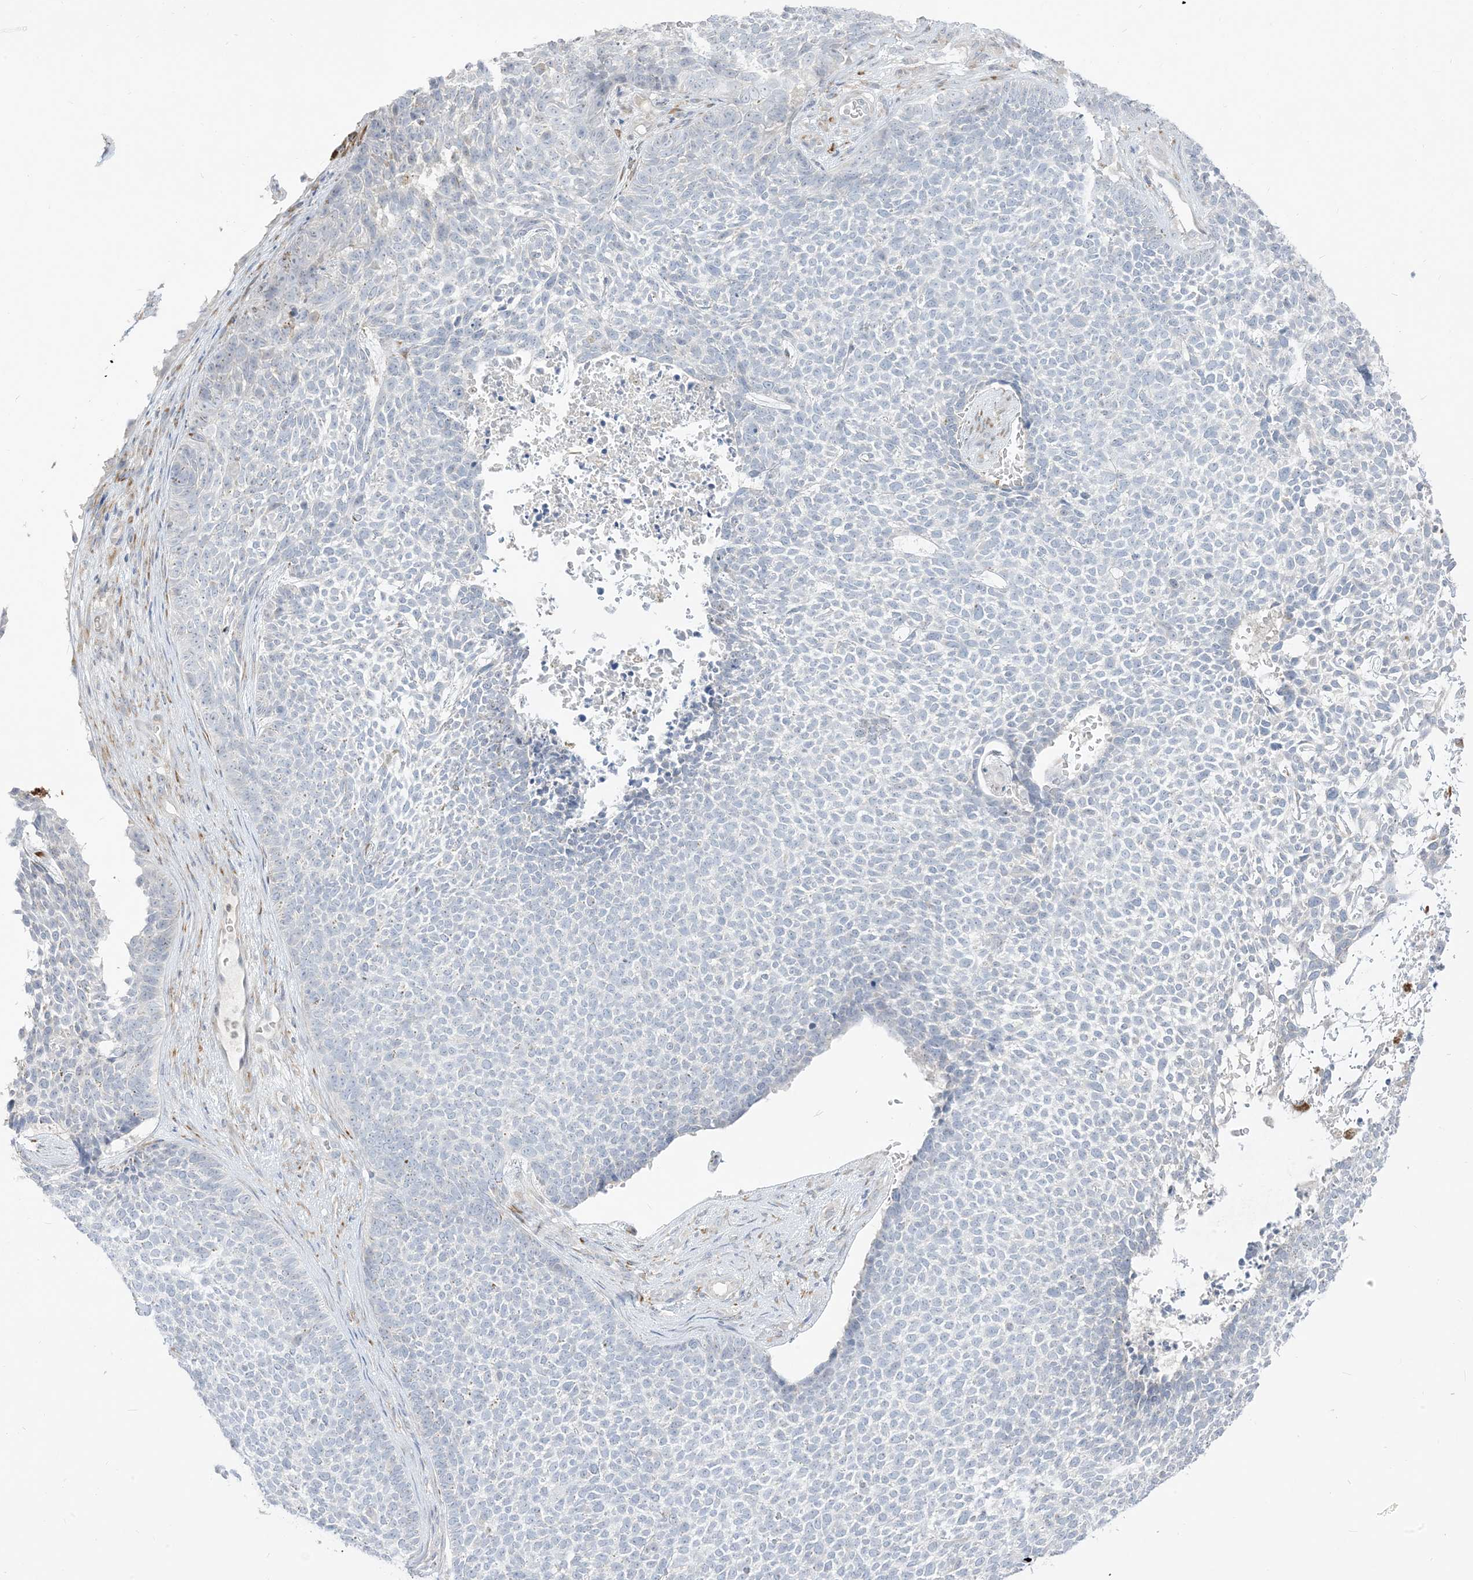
{"staining": {"intensity": "negative", "quantity": "none", "location": "none"}, "tissue": "skin cancer", "cell_type": "Tumor cells", "image_type": "cancer", "snomed": [{"axis": "morphology", "description": "Basal cell carcinoma"}, {"axis": "topography", "description": "Skin"}], "caption": "Tumor cells are negative for protein expression in human skin cancer (basal cell carcinoma). Nuclei are stained in blue.", "gene": "LOXL3", "patient": {"sex": "female", "age": 84}}